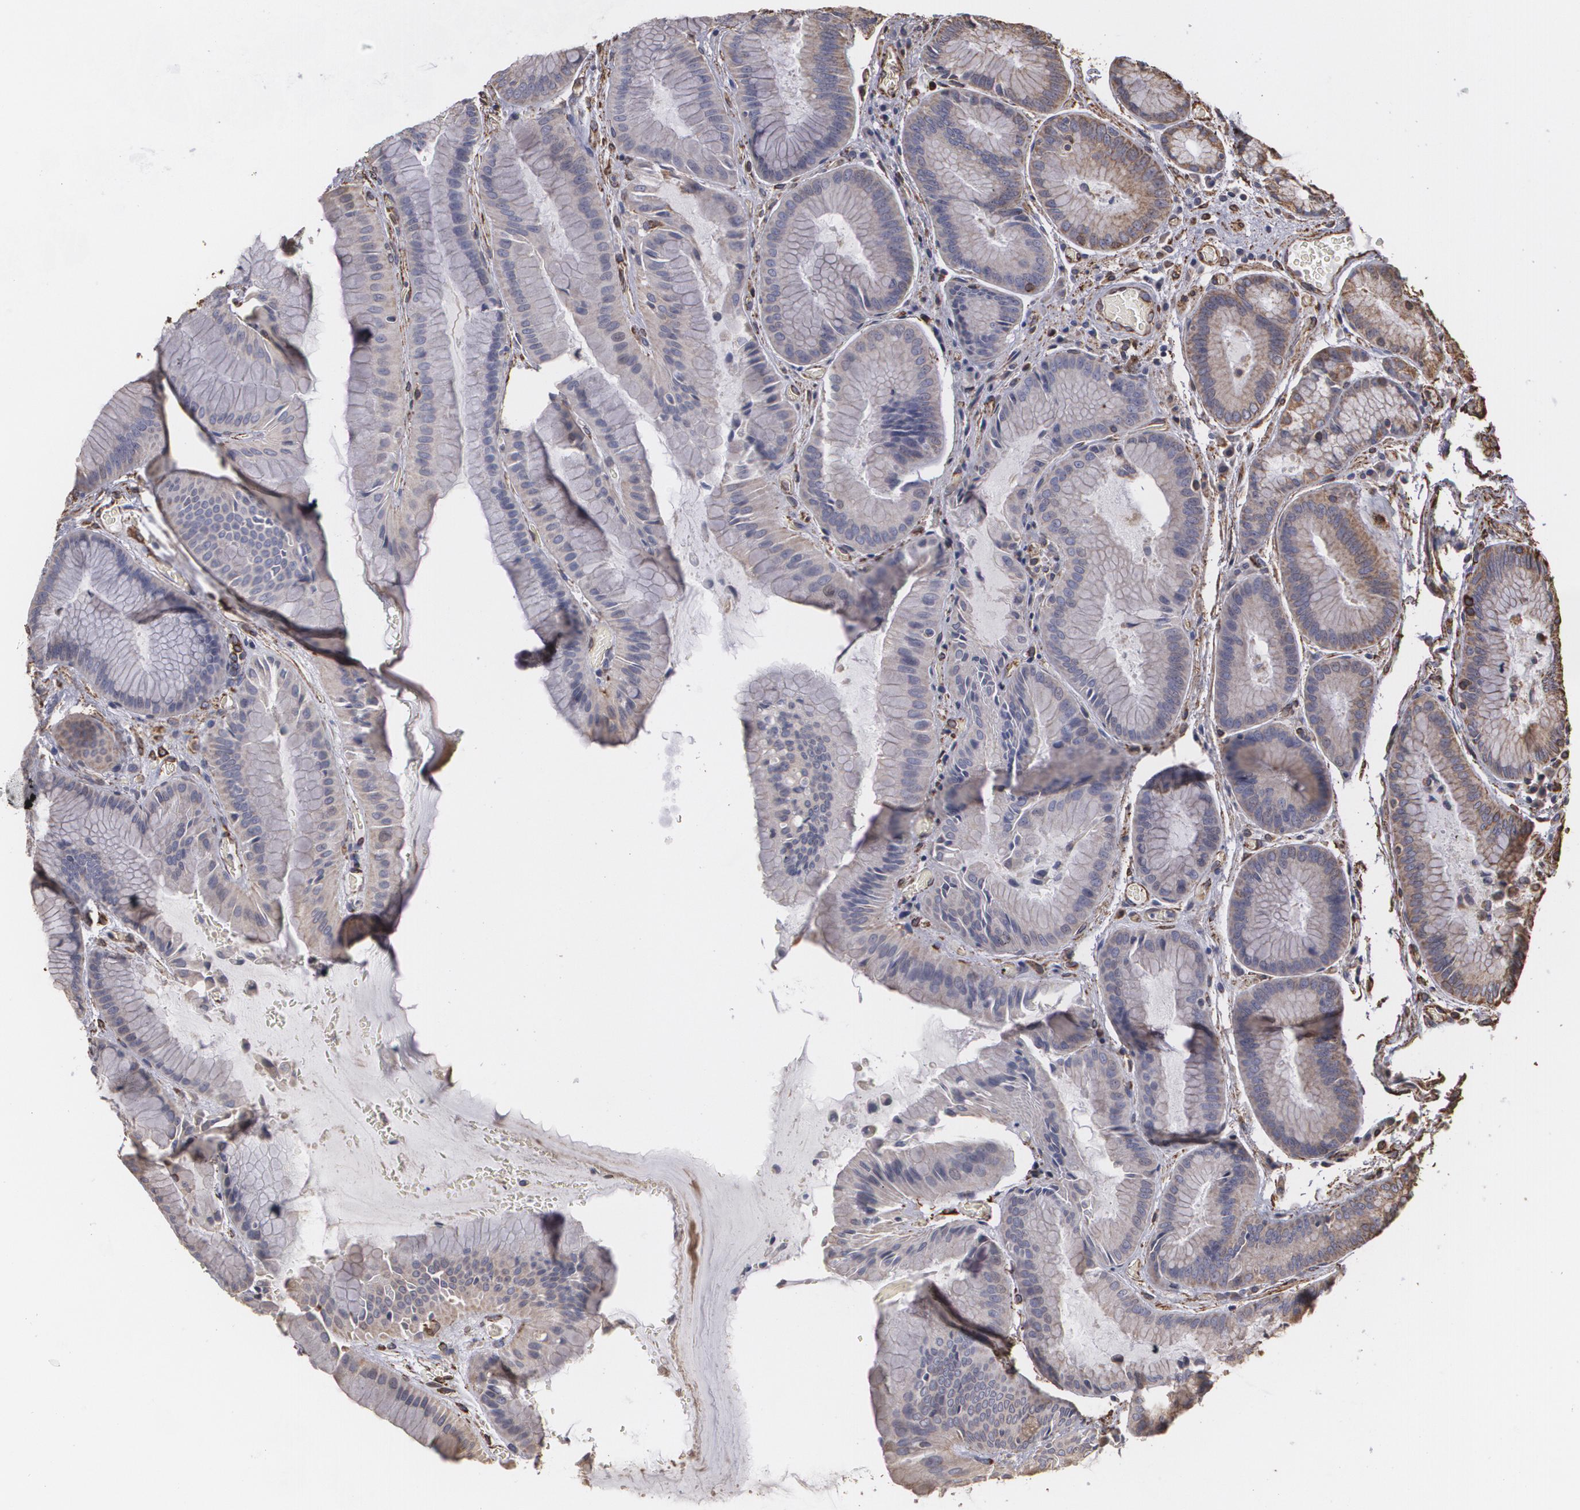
{"staining": {"intensity": "moderate", "quantity": "25%-75%", "location": "cytoplasmic/membranous"}, "tissue": "stomach", "cell_type": "Glandular cells", "image_type": "normal", "snomed": [{"axis": "morphology", "description": "Normal tissue, NOS"}, {"axis": "topography", "description": "Esophagus"}, {"axis": "topography", "description": "Stomach, upper"}], "caption": "The immunohistochemical stain highlights moderate cytoplasmic/membranous staining in glandular cells of normal stomach.", "gene": "CYB5R3", "patient": {"sex": "male", "age": 47}}